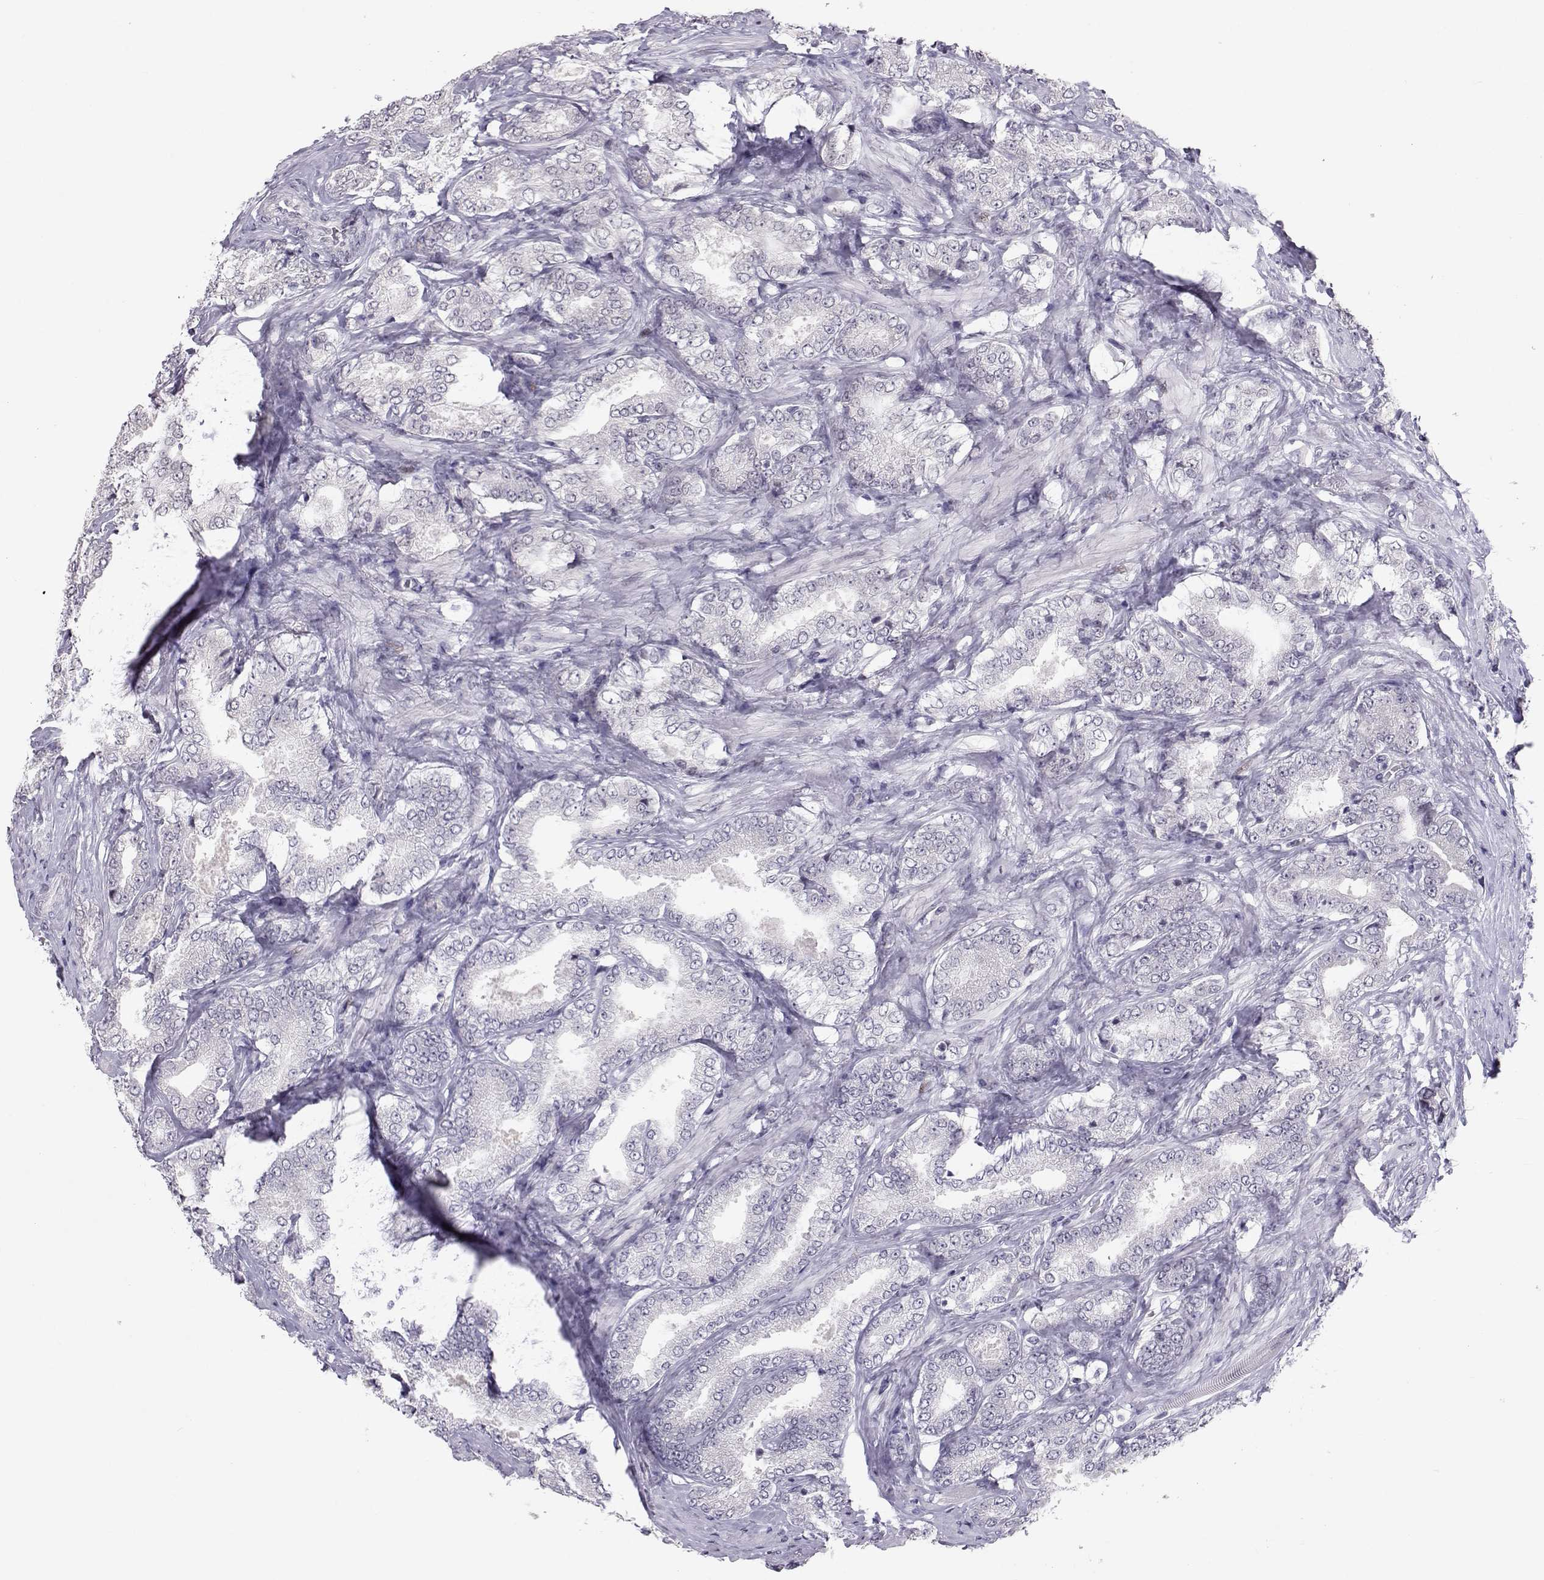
{"staining": {"intensity": "negative", "quantity": "none", "location": "none"}, "tissue": "prostate cancer", "cell_type": "Tumor cells", "image_type": "cancer", "snomed": [{"axis": "morphology", "description": "Adenocarcinoma, NOS"}, {"axis": "topography", "description": "Prostate"}], "caption": "DAB immunohistochemical staining of prostate cancer (adenocarcinoma) reveals no significant staining in tumor cells.", "gene": "SIX6", "patient": {"sex": "male", "age": 64}}